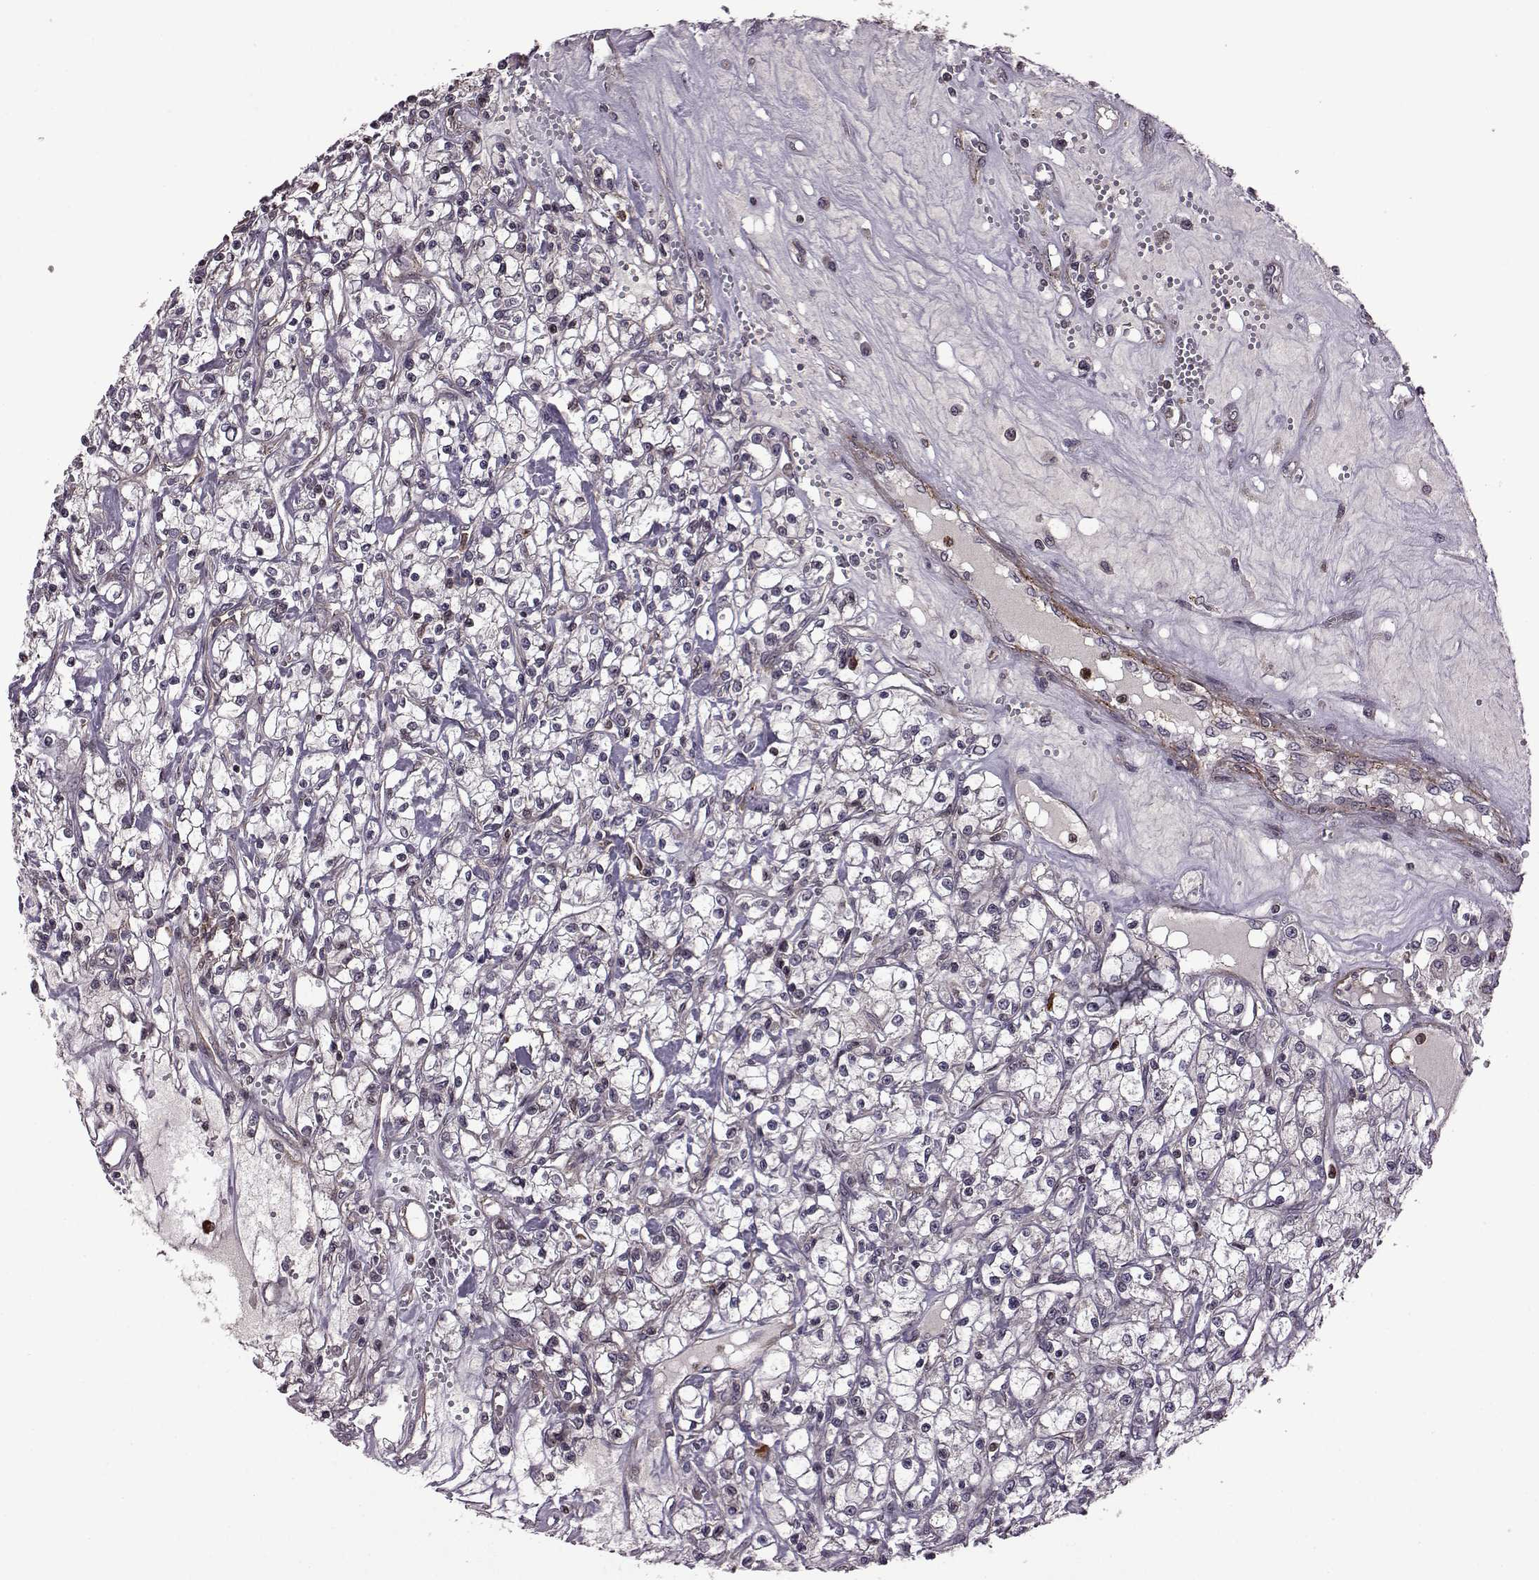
{"staining": {"intensity": "negative", "quantity": "none", "location": "none"}, "tissue": "renal cancer", "cell_type": "Tumor cells", "image_type": "cancer", "snomed": [{"axis": "morphology", "description": "Adenocarcinoma, NOS"}, {"axis": "topography", "description": "Kidney"}], "caption": "IHC micrograph of renal cancer stained for a protein (brown), which reveals no staining in tumor cells. The staining is performed using DAB brown chromogen with nuclei counter-stained in using hematoxylin.", "gene": "TRMU", "patient": {"sex": "female", "age": 59}}